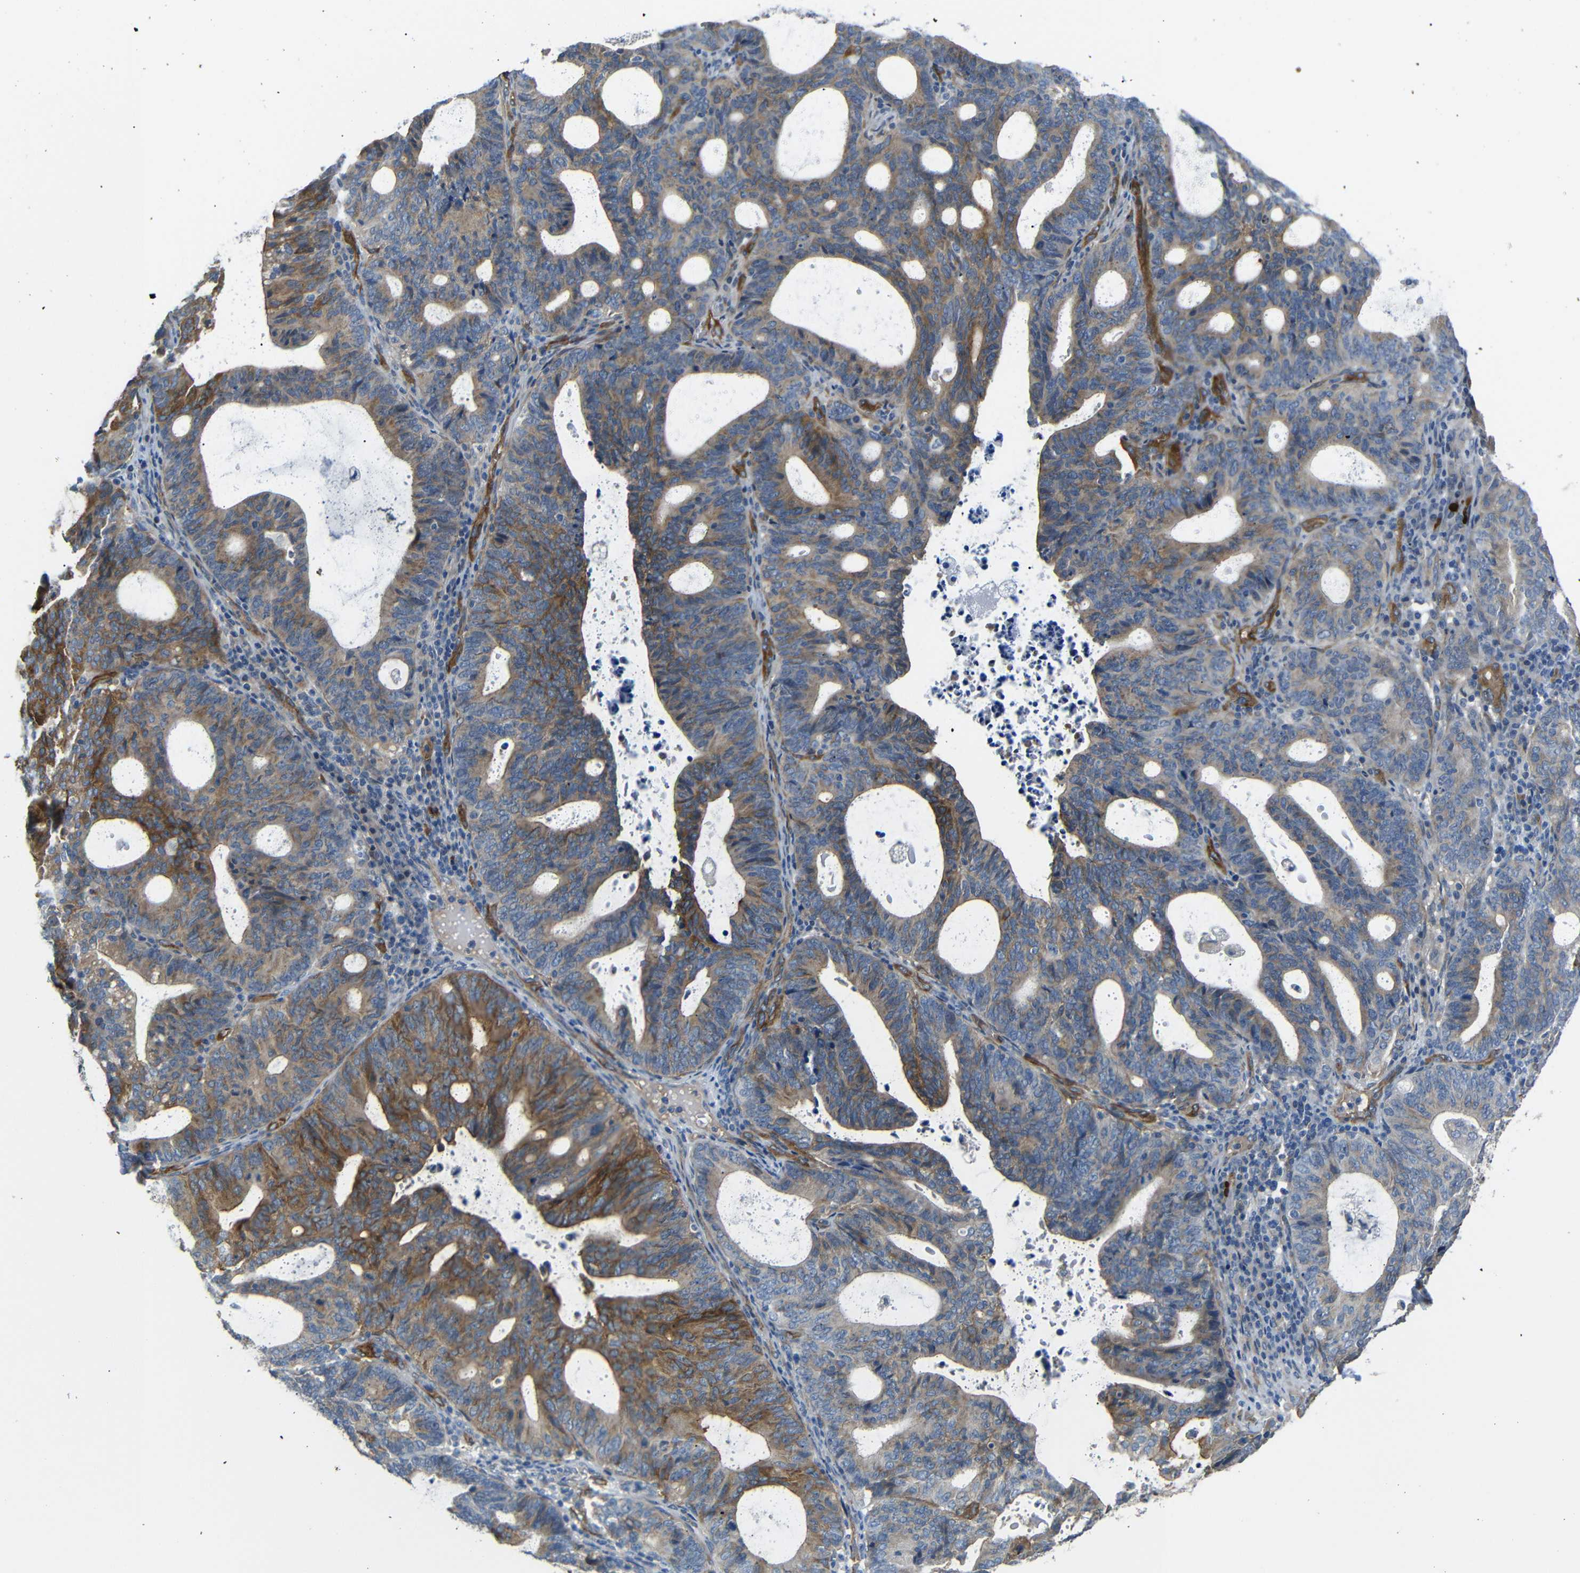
{"staining": {"intensity": "moderate", "quantity": ">75%", "location": "cytoplasmic/membranous"}, "tissue": "endometrial cancer", "cell_type": "Tumor cells", "image_type": "cancer", "snomed": [{"axis": "morphology", "description": "Adenocarcinoma, NOS"}, {"axis": "topography", "description": "Uterus"}], "caption": "A high-resolution photomicrograph shows immunohistochemistry (IHC) staining of adenocarcinoma (endometrial), which shows moderate cytoplasmic/membranous staining in approximately >75% of tumor cells. Nuclei are stained in blue.", "gene": "MYO1B", "patient": {"sex": "female", "age": 83}}